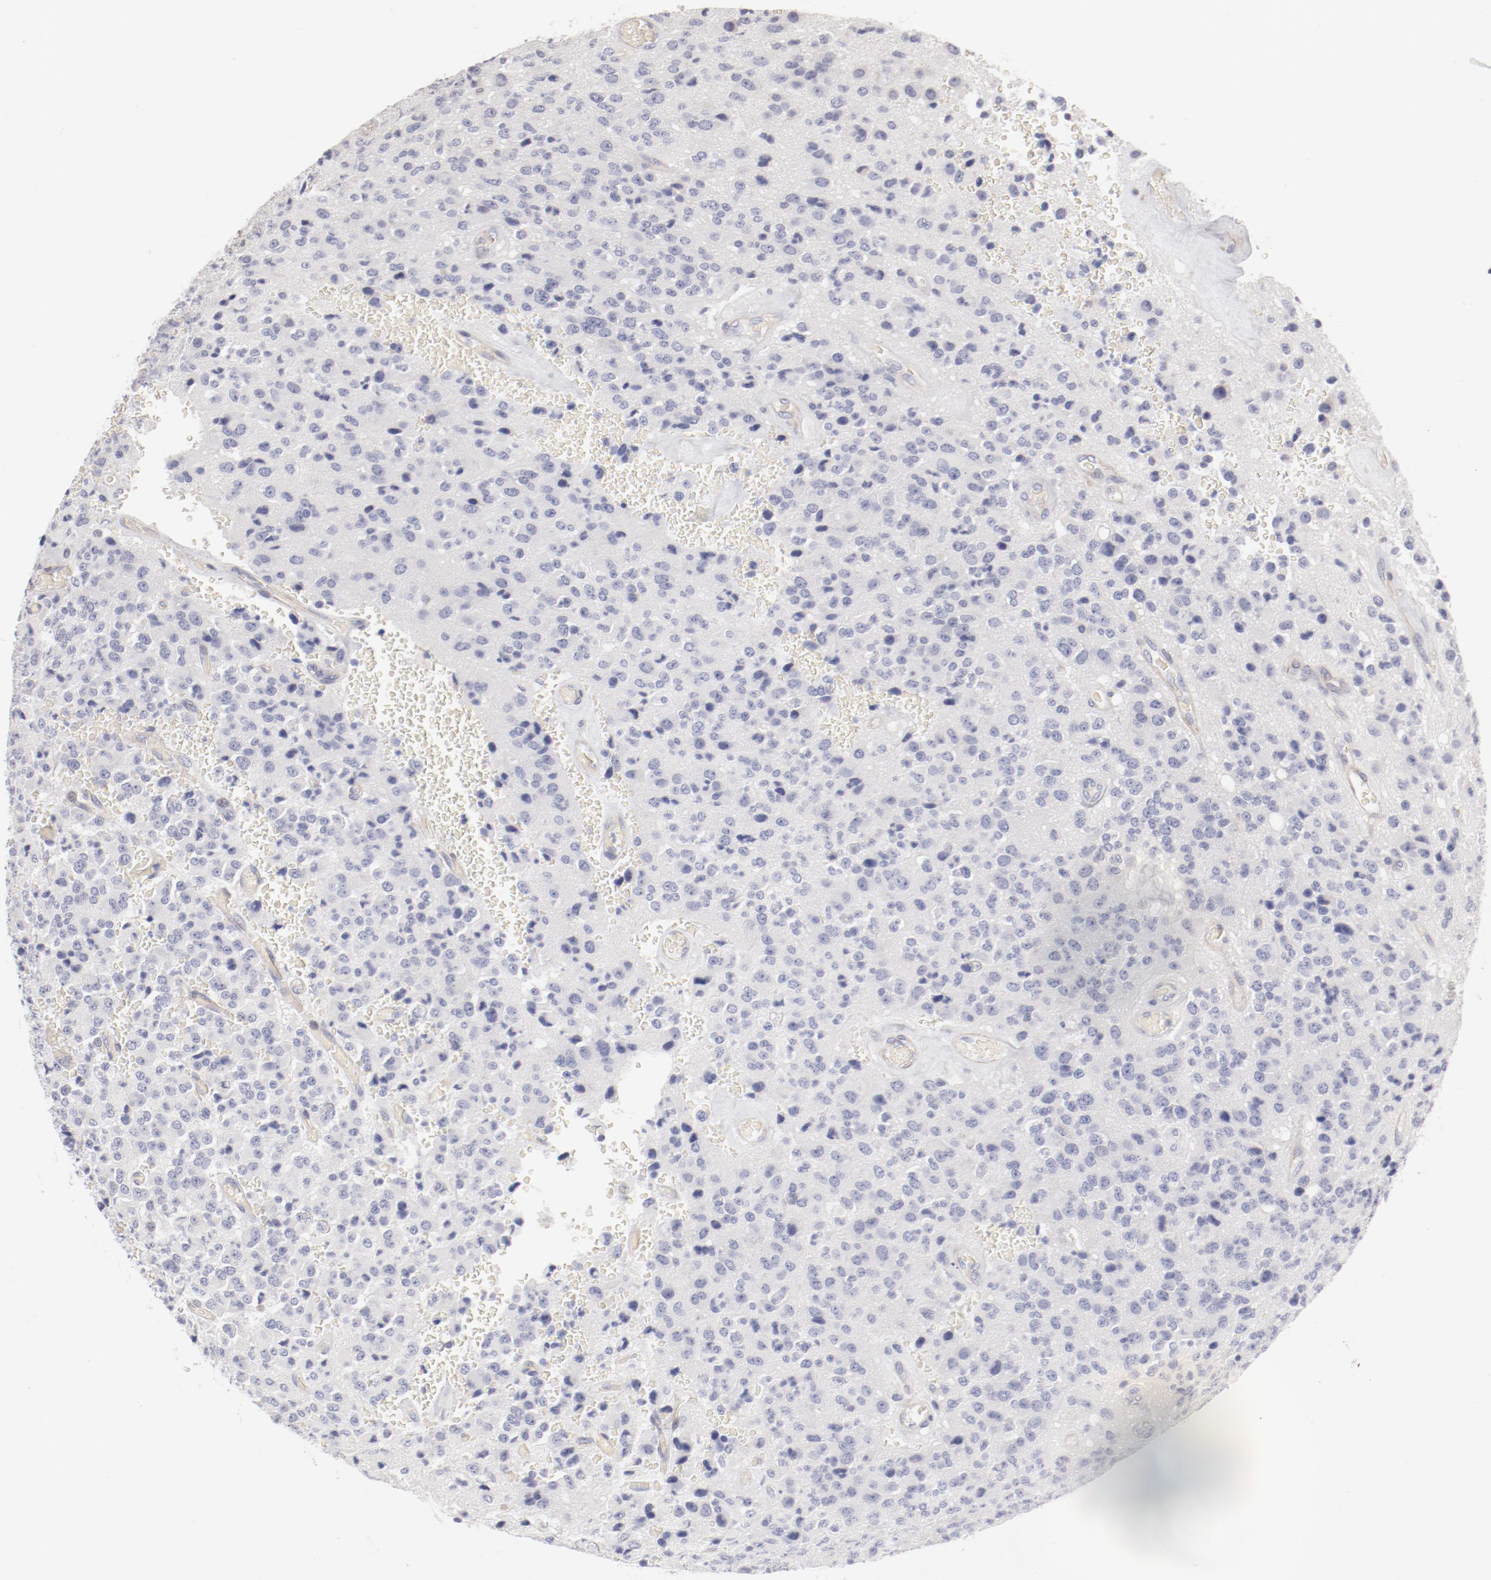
{"staining": {"intensity": "negative", "quantity": "none", "location": "none"}, "tissue": "glioma", "cell_type": "Tumor cells", "image_type": "cancer", "snomed": [{"axis": "morphology", "description": "Glioma, malignant, High grade"}, {"axis": "topography", "description": "pancreas cauda"}], "caption": "Tumor cells are negative for brown protein staining in glioma.", "gene": "LAX1", "patient": {"sex": "male", "age": 60}}